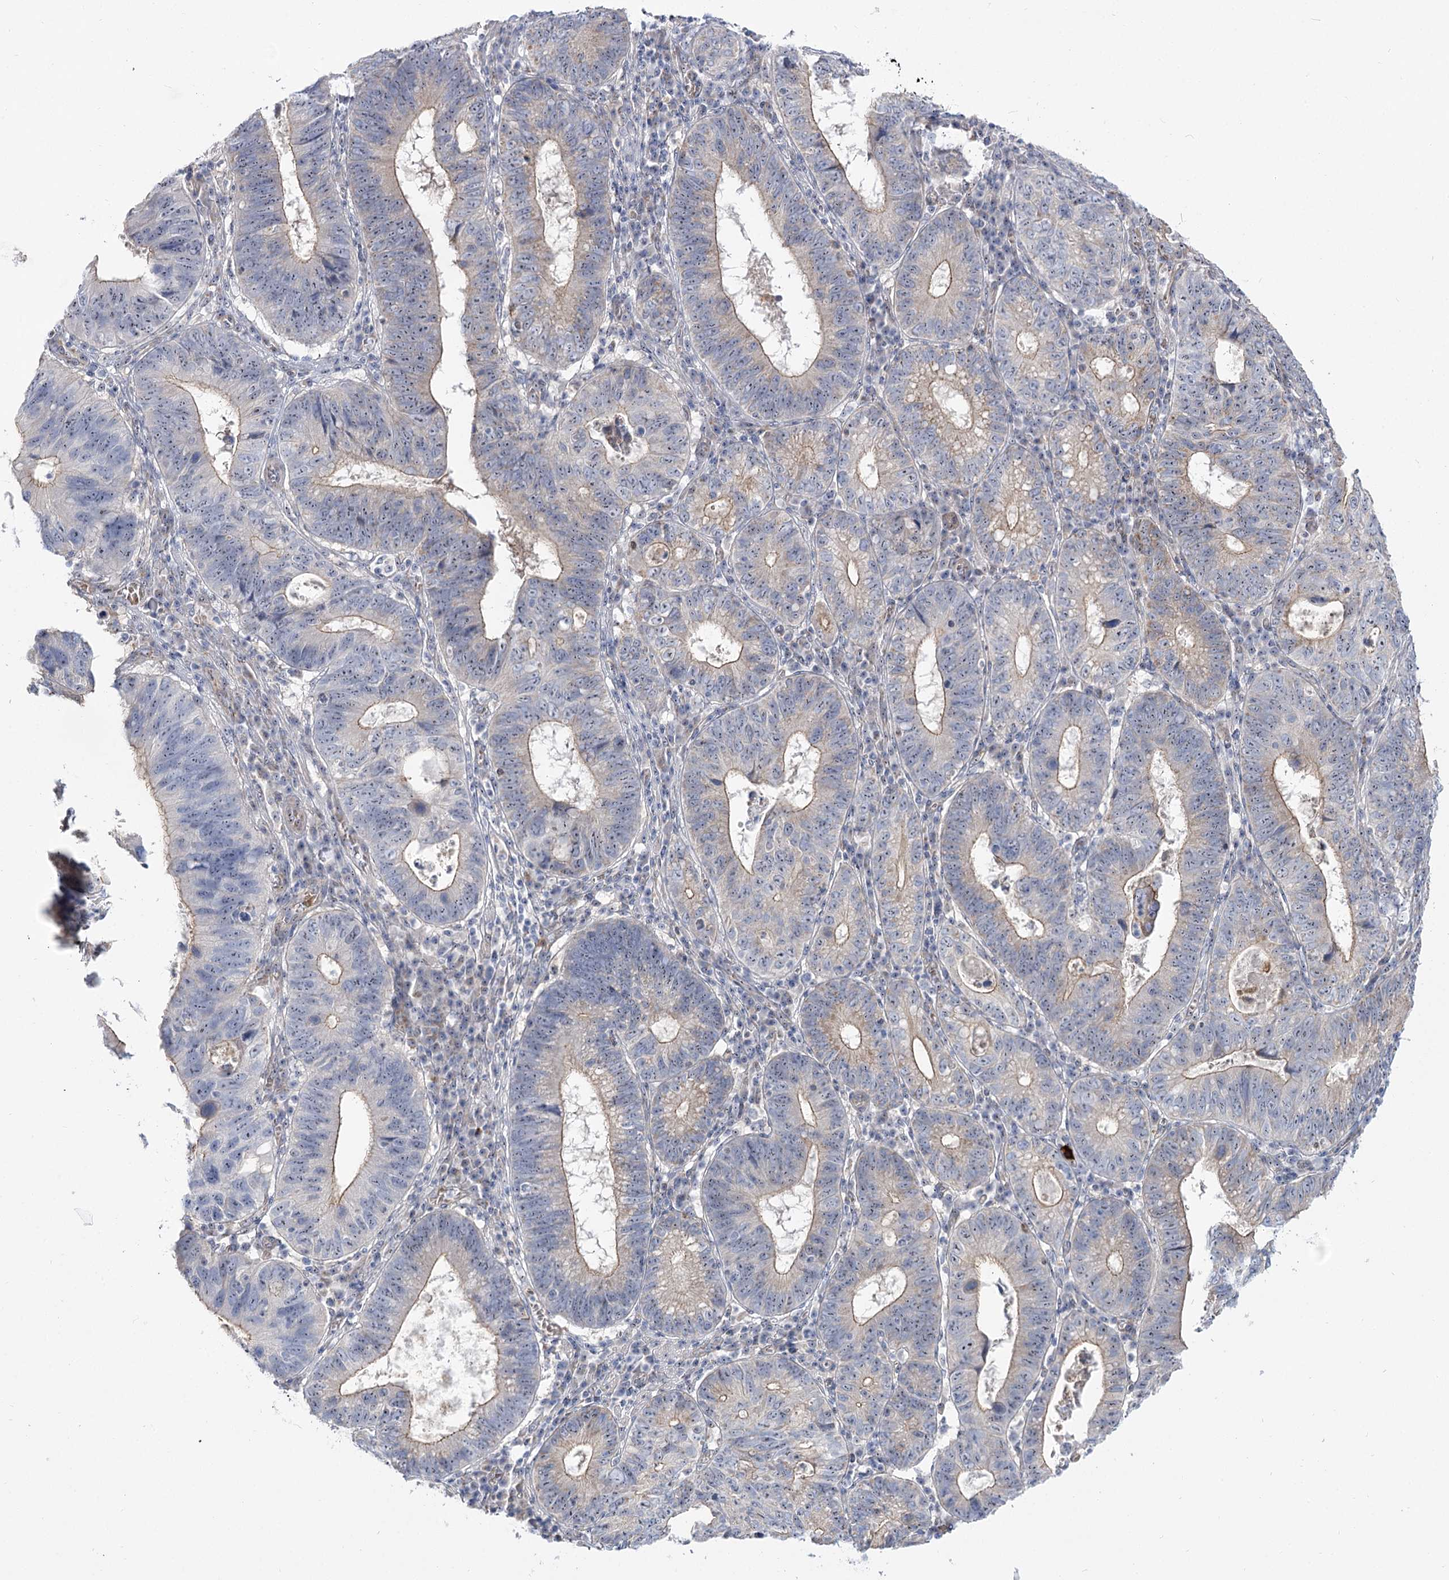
{"staining": {"intensity": "weak", "quantity": "25%-75%", "location": "cytoplasmic/membranous"}, "tissue": "stomach cancer", "cell_type": "Tumor cells", "image_type": "cancer", "snomed": [{"axis": "morphology", "description": "Adenocarcinoma, NOS"}, {"axis": "topography", "description": "Stomach"}], "caption": "Weak cytoplasmic/membranous protein positivity is identified in about 25%-75% of tumor cells in stomach cancer.", "gene": "SUOX", "patient": {"sex": "male", "age": 59}}